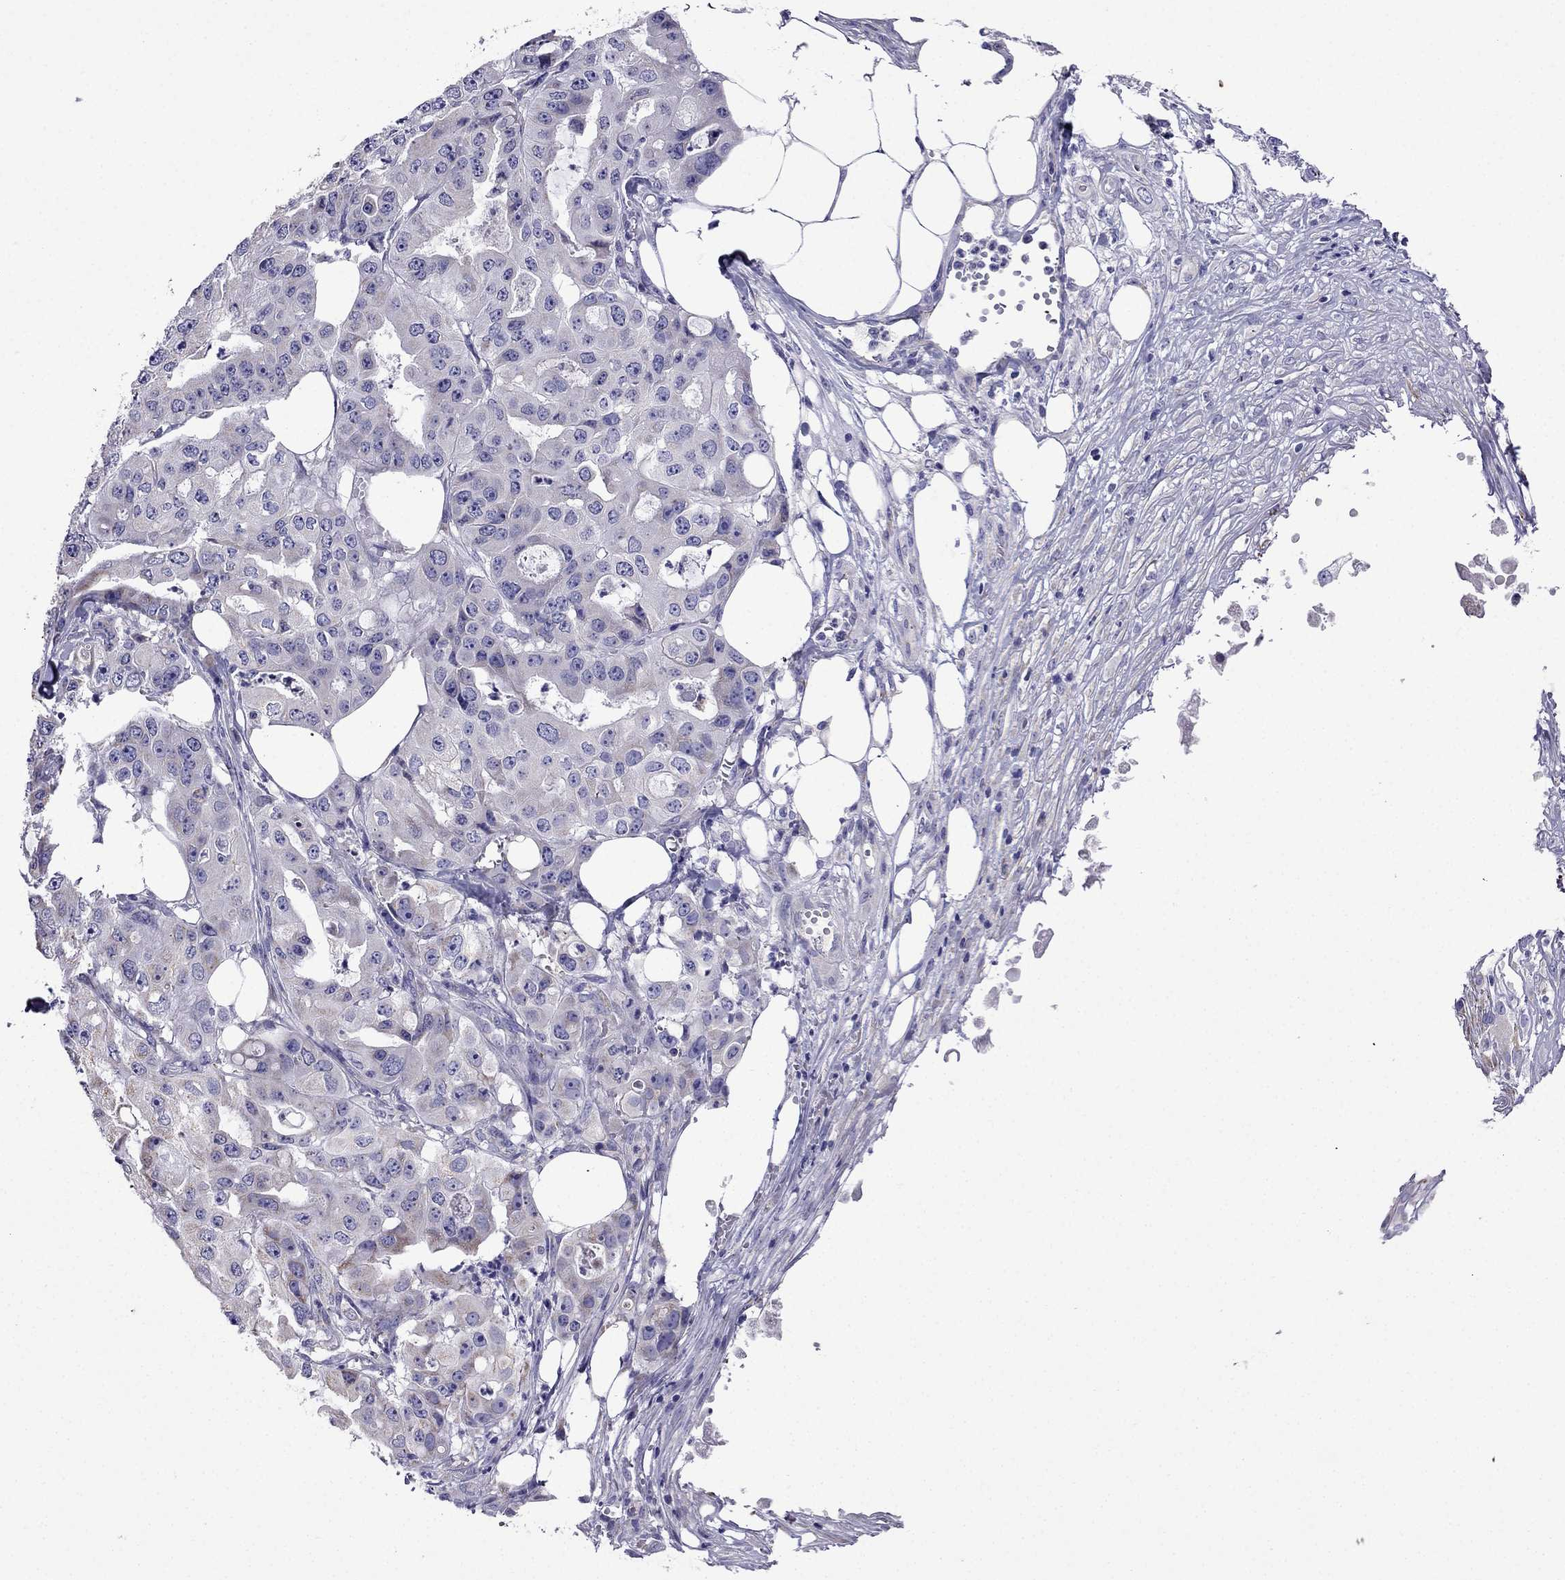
{"staining": {"intensity": "weak", "quantity": "<25%", "location": "cytoplasmic/membranous"}, "tissue": "ovarian cancer", "cell_type": "Tumor cells", "image_type": "cancer", "snomed": [{"axis": "morphology", "description": "Cystadenocarcinoma, serous, NOS"}, {"axis": "topography", "description": "Ovary"}], "caption": "Protein analysis of ovarian cancer (serous cystadenocarcinoma) demonstrates no significant staining in tumor cells.", "gene": "DSC1", "patient": {"sex": "female", "age": 56}}